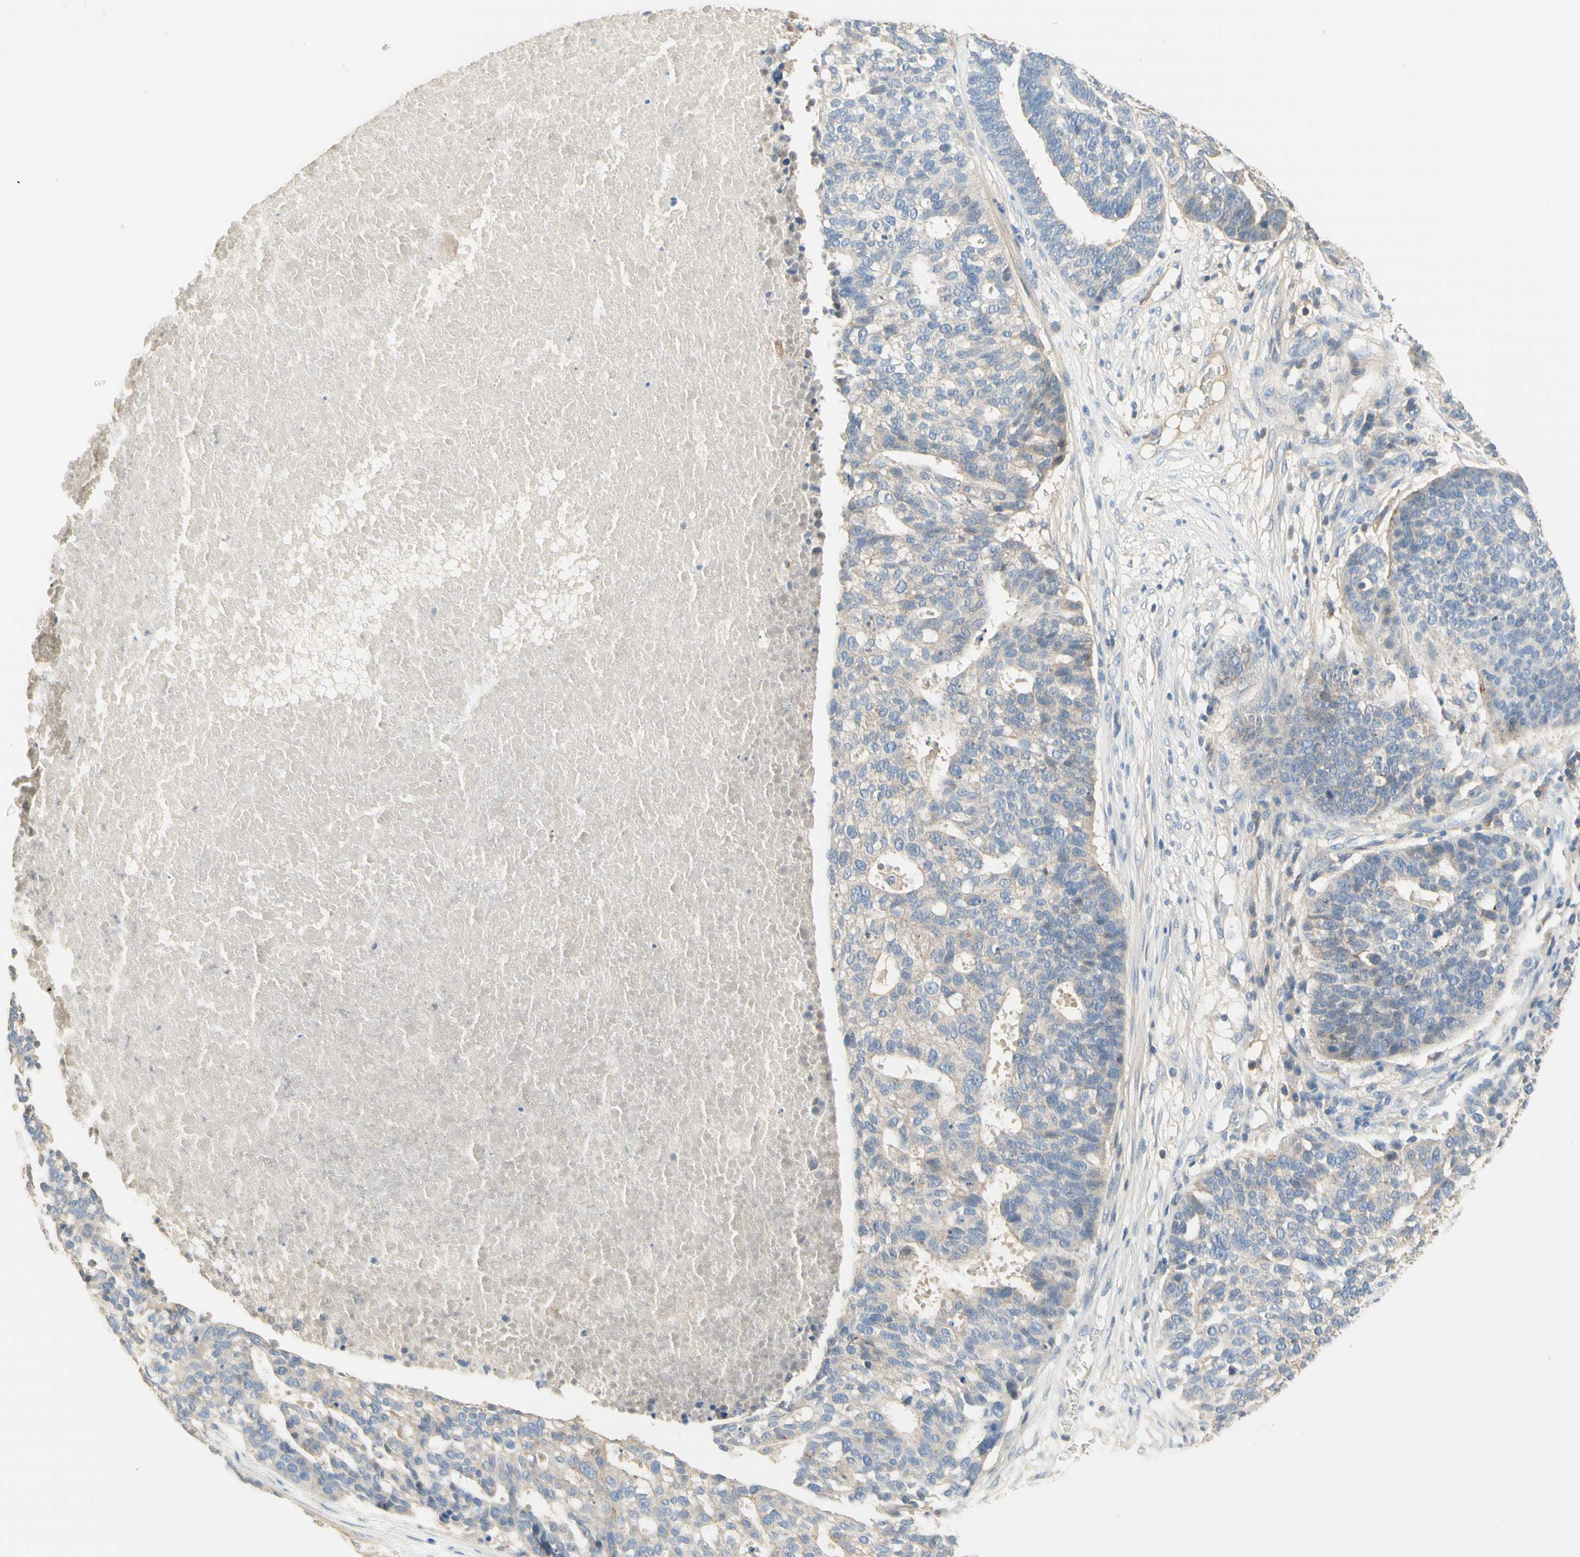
{"staining": {"intensity": "weak", "quantity": "25%-75%", "location": "cytoplasmic/membranous"}, "tissue": "ovarian cancer", "cell_type": "Tumor cells", "image_type": "cancer", "snomed": [{"axis": "morphology", "description": "Cystadenocarcinoma, serous, NOS"}, {"axis": "topography", "description": "Ovary"}], "caption": "This histopathology image shows IHC staining of human serous cystadenocarcinoma (ovarian), with low weak cytoplasmic/membranous positivity in approximately 25%-75% of tumor cells.", "gene": "NECTIN4", "patient": {"sex": "female", "age": 59}}